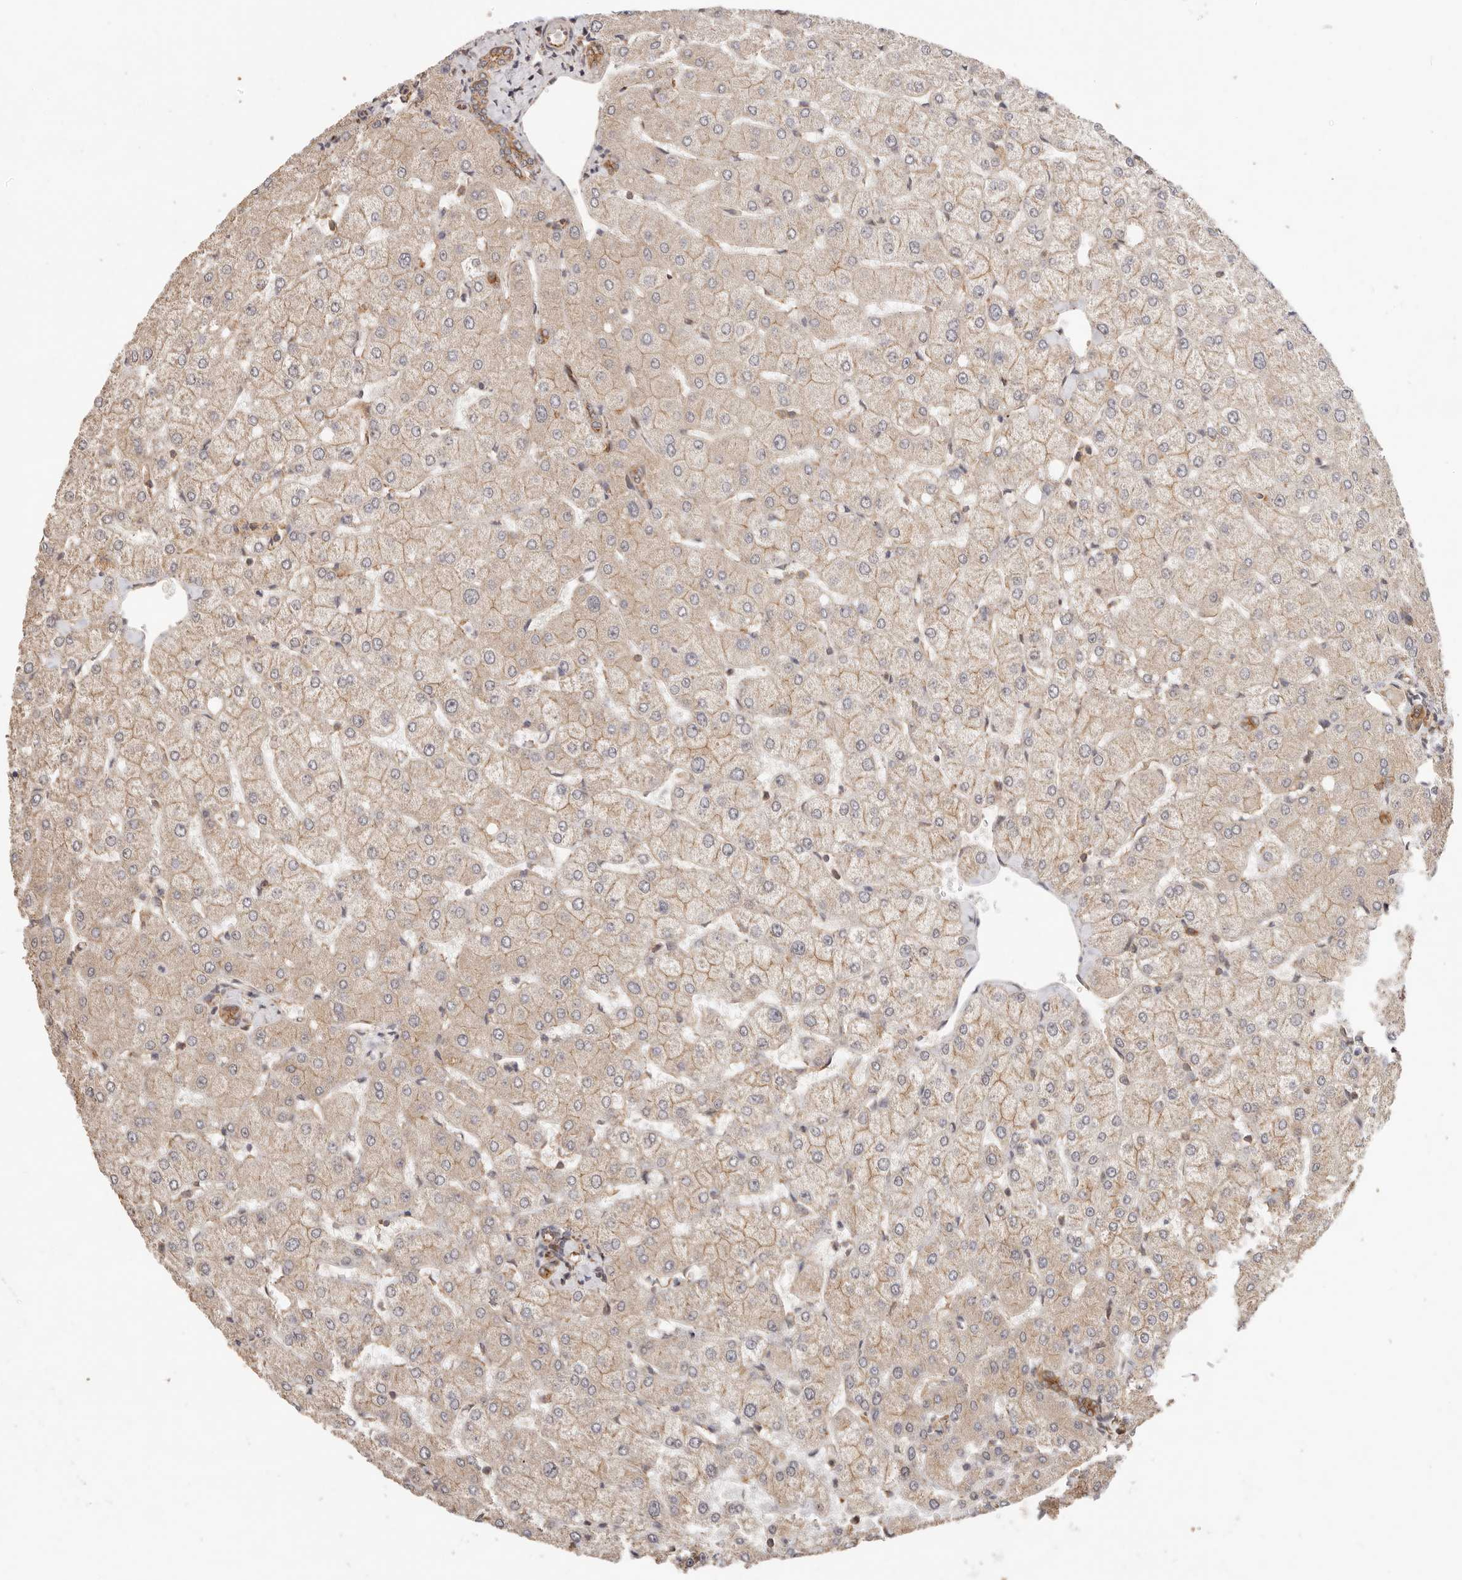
{"staining": {"intensity": "moderate", "quantity": ">75%", "location": "cytoplasmic/membranous"}, "tissue": "liver", "cell_type": "Cholangiocytes", "image_type": "normal", "snomed": [{"axis": "morphology", "description": "Normal tissue, NOS"}, {"axis": "topography", "description": "Liver"}], "caption": "A brown stain highlights moderate cytoplasmic/membranous staining of a protein in cholangiocytes of benign liver. The staining was performed using DAB to visualize the protein expression in brown, while the nuclei were stained in blue with hematoxylin (Magnification: 20x).", "gene": "AFDN", "patient": {"sex": "female", "age": 54}}